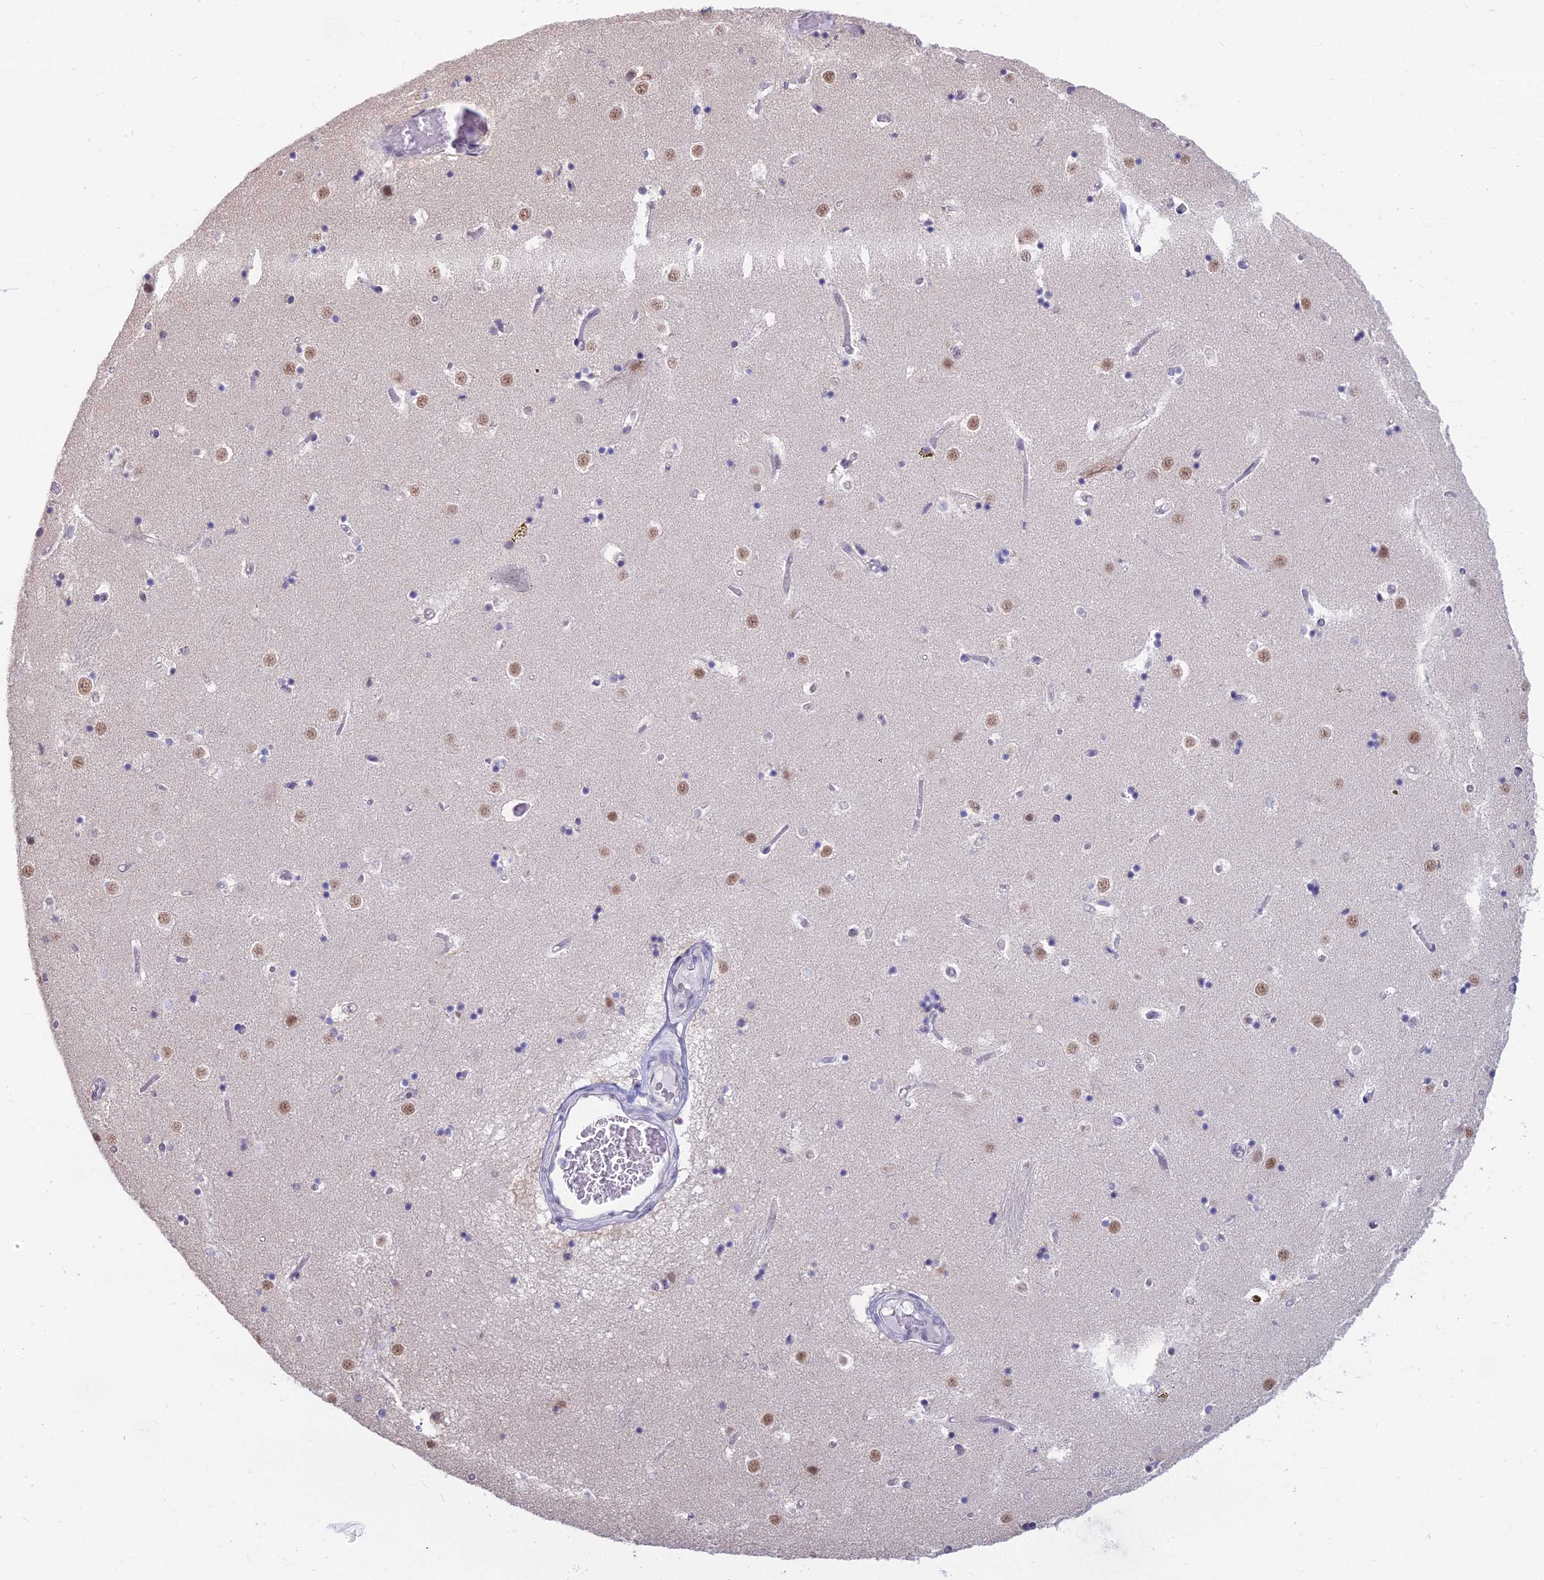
{"staining": {"intensity": "negative", "quantity": "none", "location": "none"}, "tissue": "caudate", "cell_type": "Glial cells", "image_type": "normal", "snomed": [{"axis": "morphology", "description": "Normal tissue, NOS"}, {"axis": "topography", "description": "Lateral ventricle wall"}], "caption": "IHC of benign human caudate exhibits no expression in glial cells.", "gene": "SRSF7", "patient": {"sex": "female", "age": 52}}